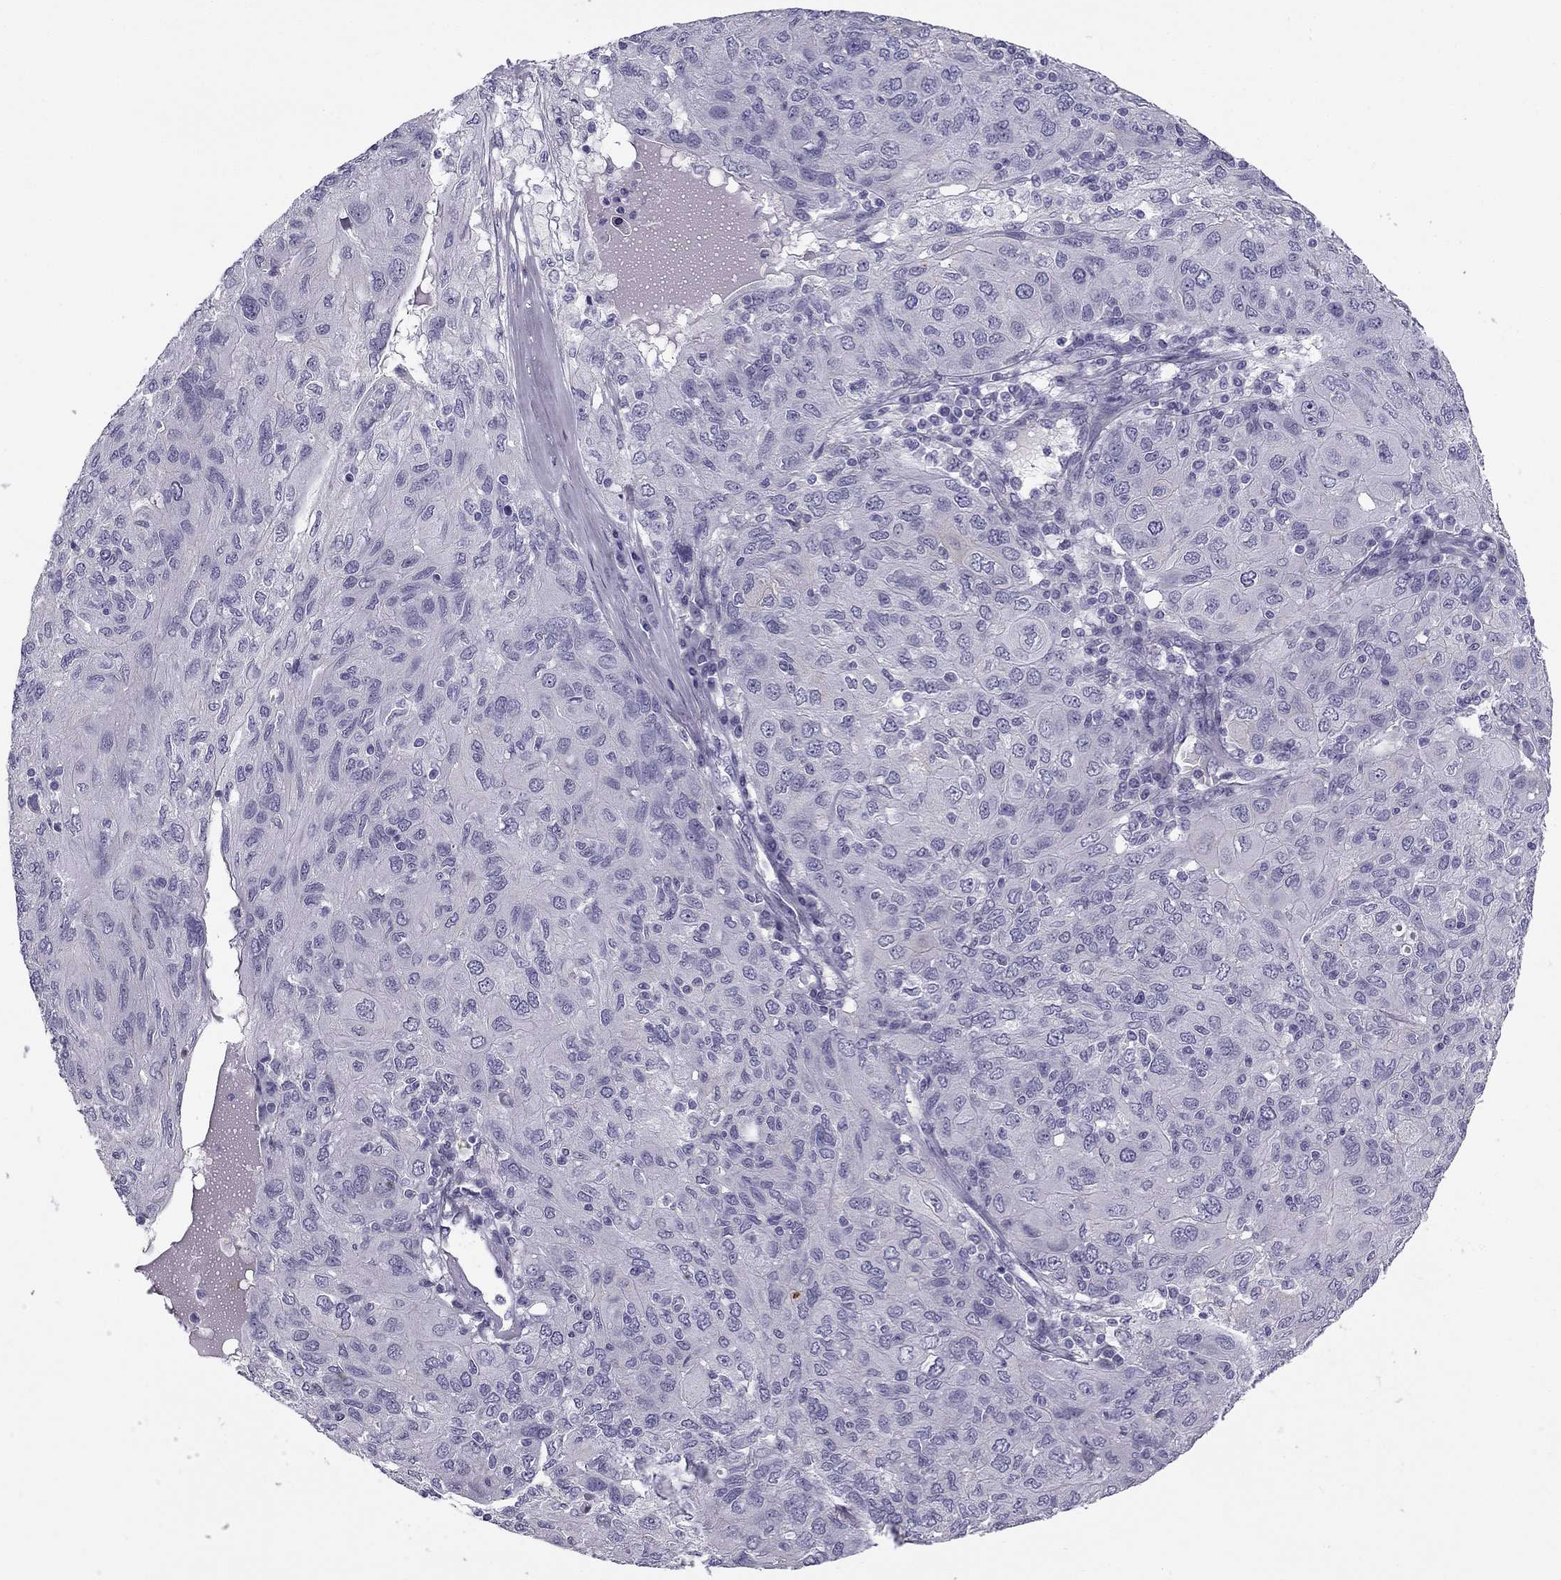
{"staining": {"intensity": "negative", "quantity": "none", "location": "none"}, "tissue": "ovarian cancer", "cell_type": "Tumor cells", "image_type": "cancer", "snomed": [{"axis": "morphology", "description": "Carcinoma, endometroid"}, {"axis": "topography", "description": "Ovary"}], "caption": "An image of human ovarian endometroid carcinoma is negative for staining in tumor cells. (Stains: DAB (3,3'-diaminobenzidine) IHC with hematoxylin counter stain, Microscopy: brightfield microscopy at high magnification).", "gene": "MC5R", "patient": {"sex": "female", "age": 50}}